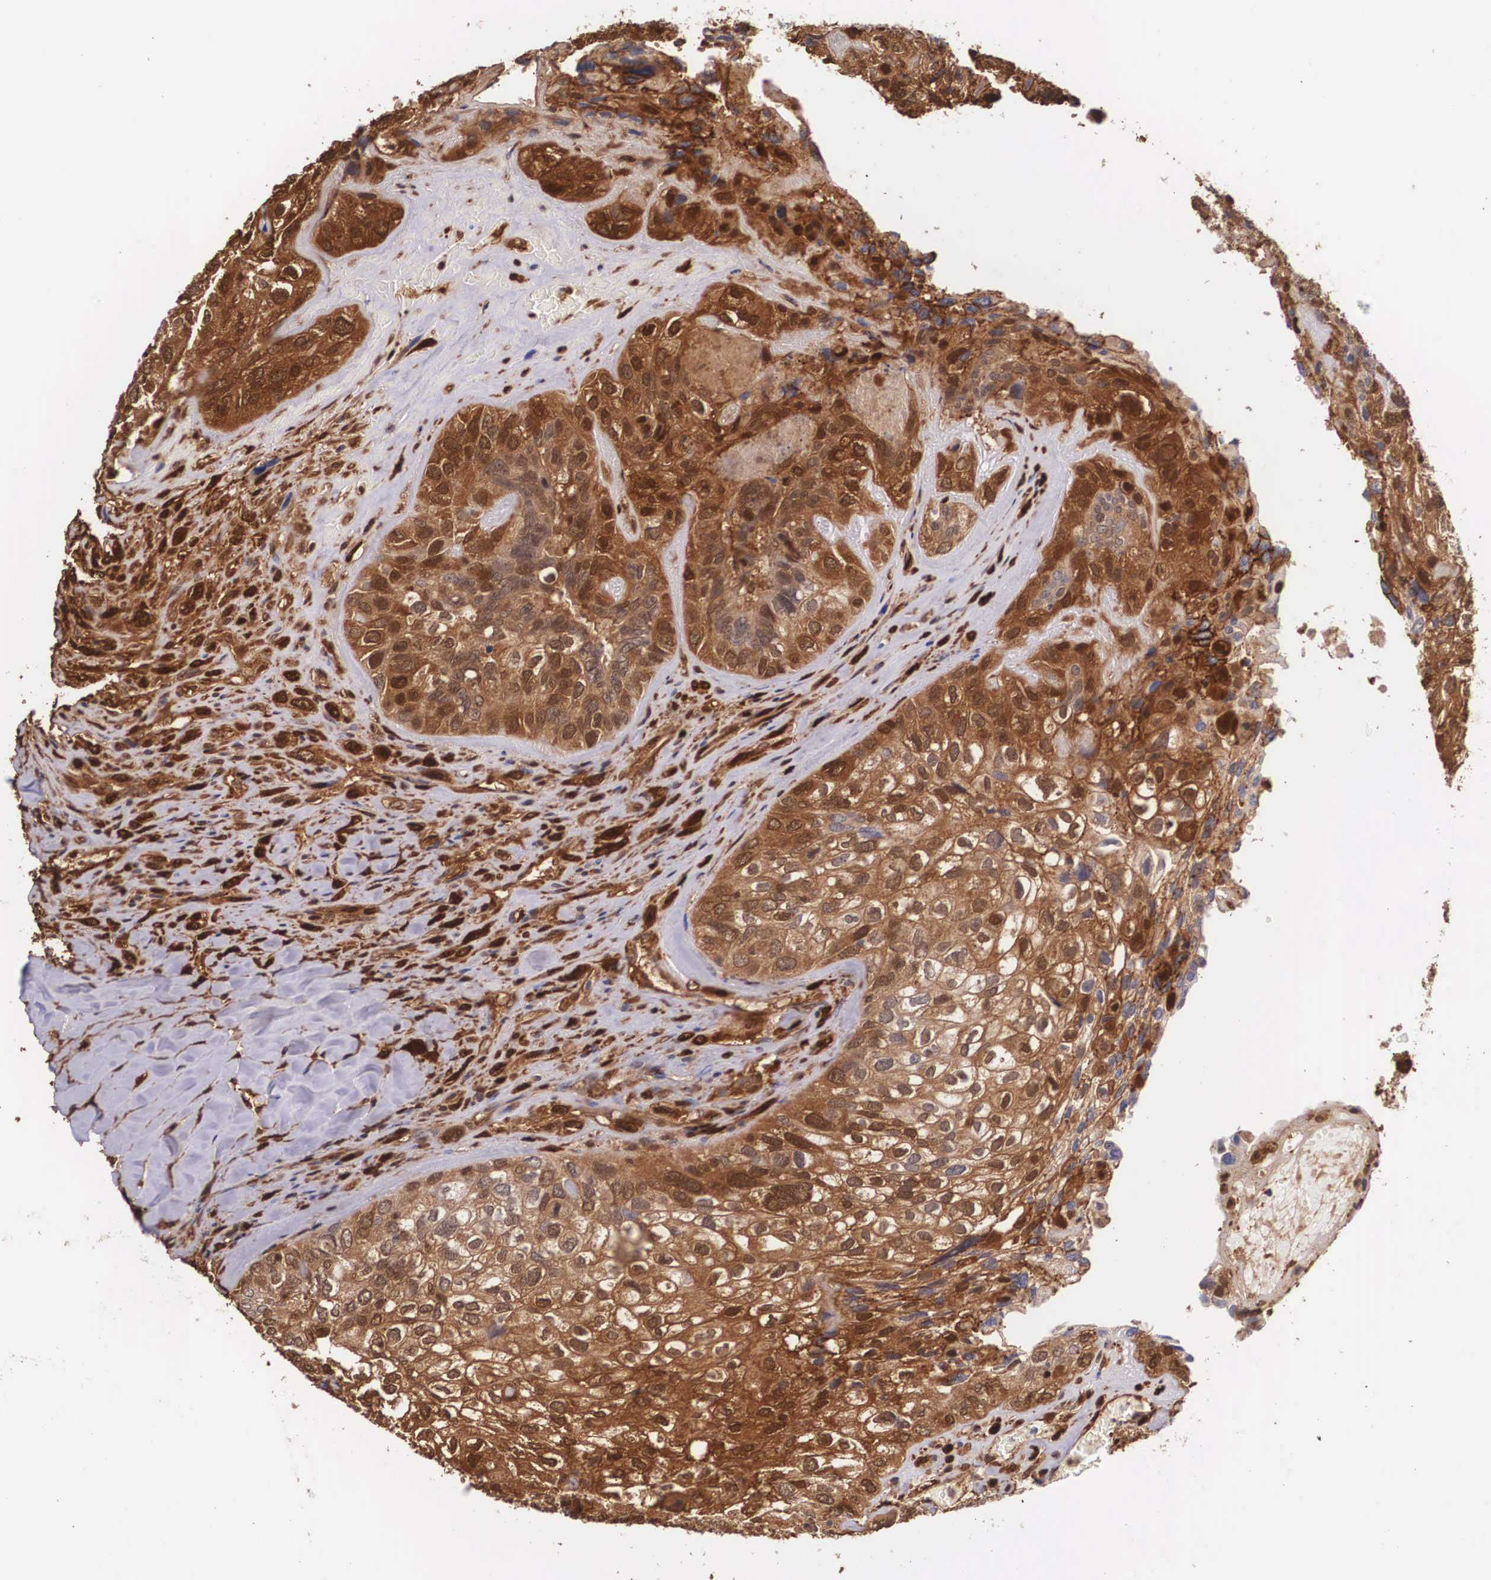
{"staining": {"intensity": "strong", "quantity": ">75%", "location": "cytoplasmic/membranous"}, "tissue": "breast cancer", "cell_type": "Tumor cells", "image_type": "cancer", "snomed": [{"axis": "morphology", "description": "Neoplasm, malignant, NOS"}, {"axis": "topography", "description": "Breast"}], "caption": "This image displays neoplasm (malignant) (breast) stained with immunohistochemistry to label a protein in brown. The cytoplasmic/membranous of tumor cells show strong positivity for the protein. Nuclei are counter-stained blue.", "gene": "LGALS1", "patient": {"sex": "female", "age": 50}}